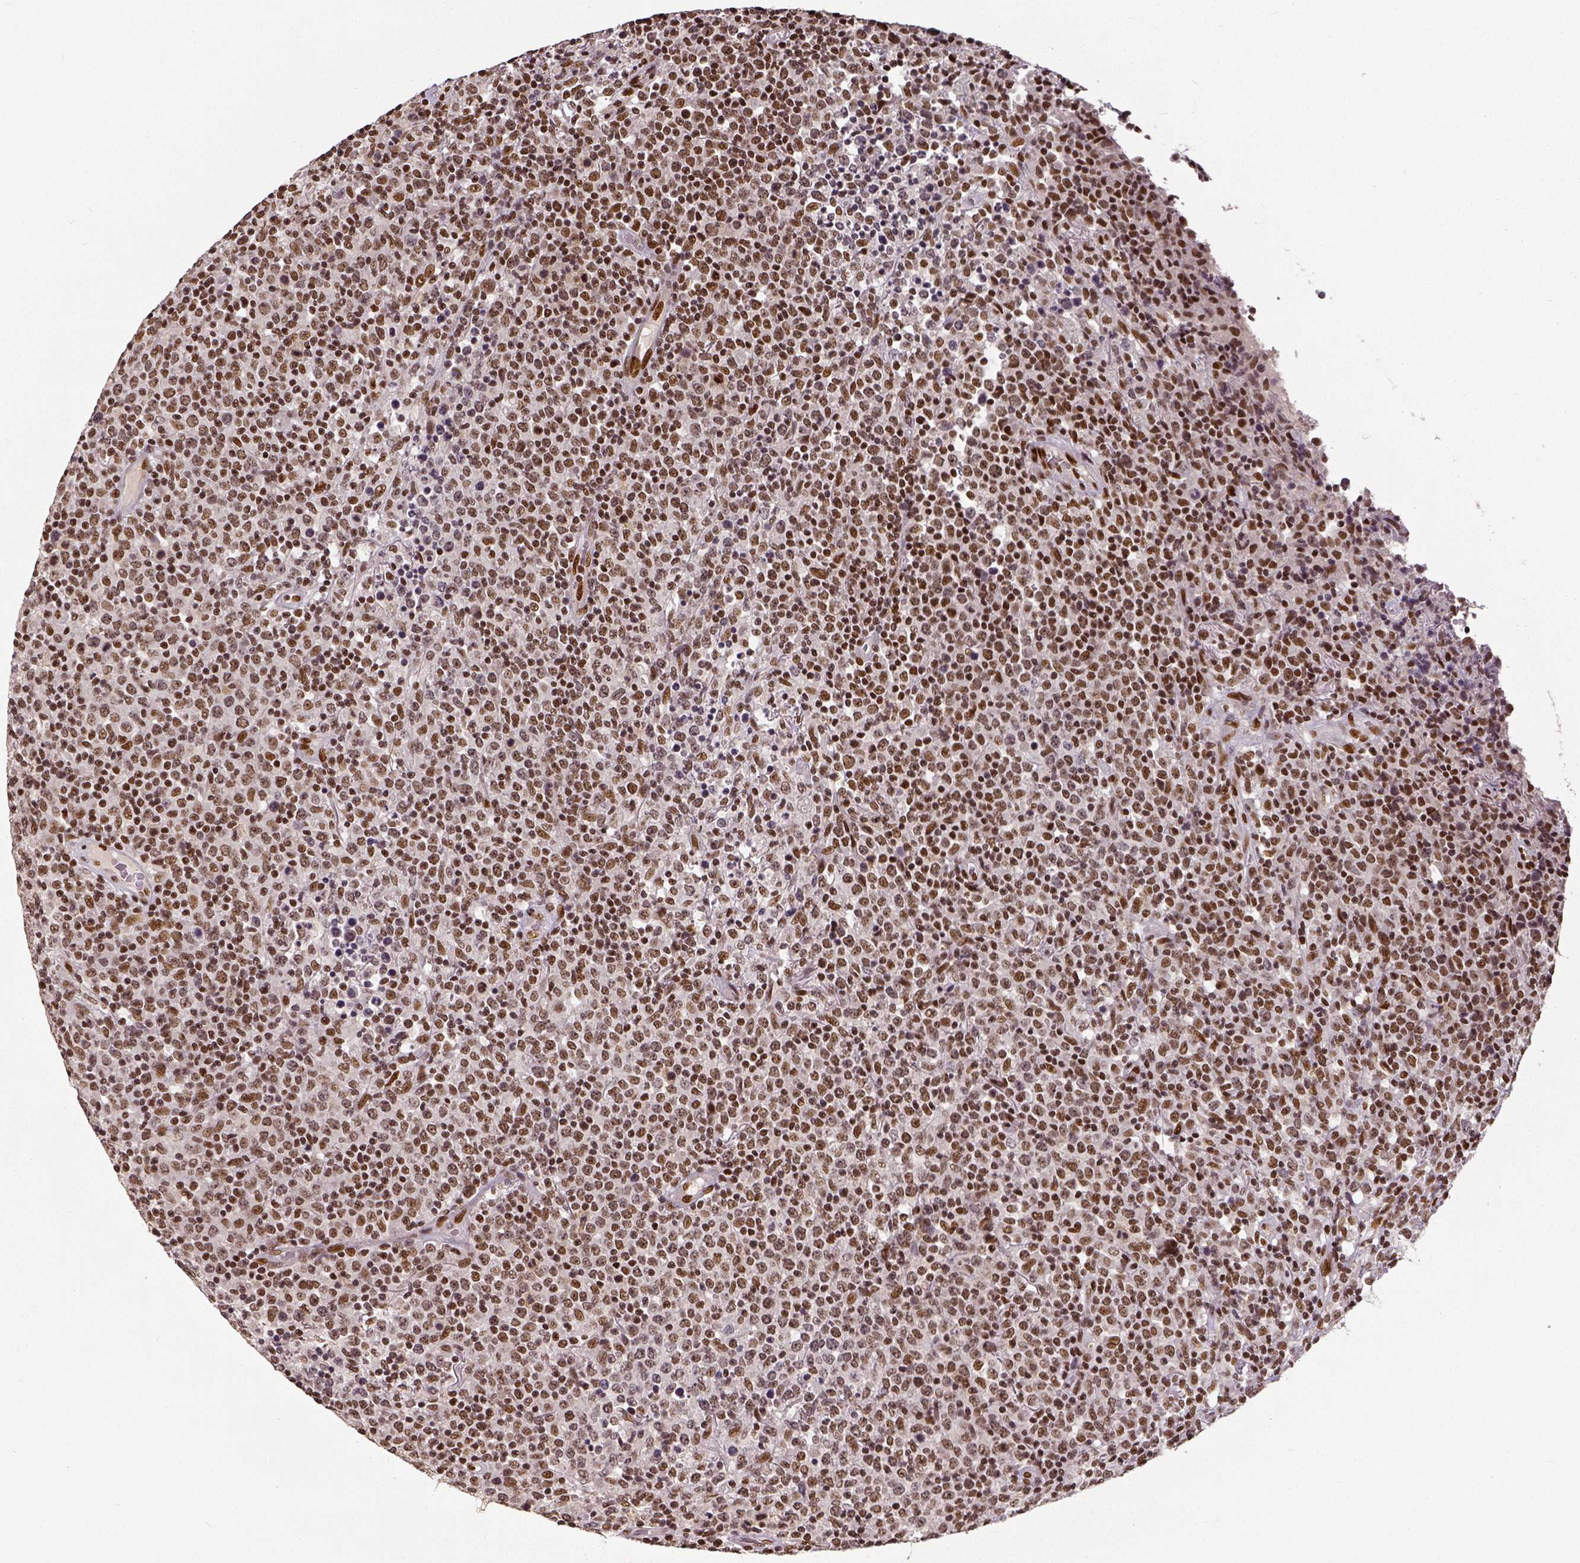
{"staining": {"intensity": "strong", "quantity": ">75%", "location": "nuclear"}, "tissue": "lymphoma", "cell_type": "Tumor cells", "image_type": "cancer", "snomed": [{"axis": "morphology", "description": "Malignant lymphoma, non-Hodgkin's type, High grade"}, {"axis": "topography", "description": "Lung"}], "caption": "This is an image of IHC staining of high-grade malignant lymphoma, non-Hodgkin's type, which shows strong staining in the nuclear of tumor cells.", "gene": "ATRX", "patient": {"sex": "male", "age": 79}}